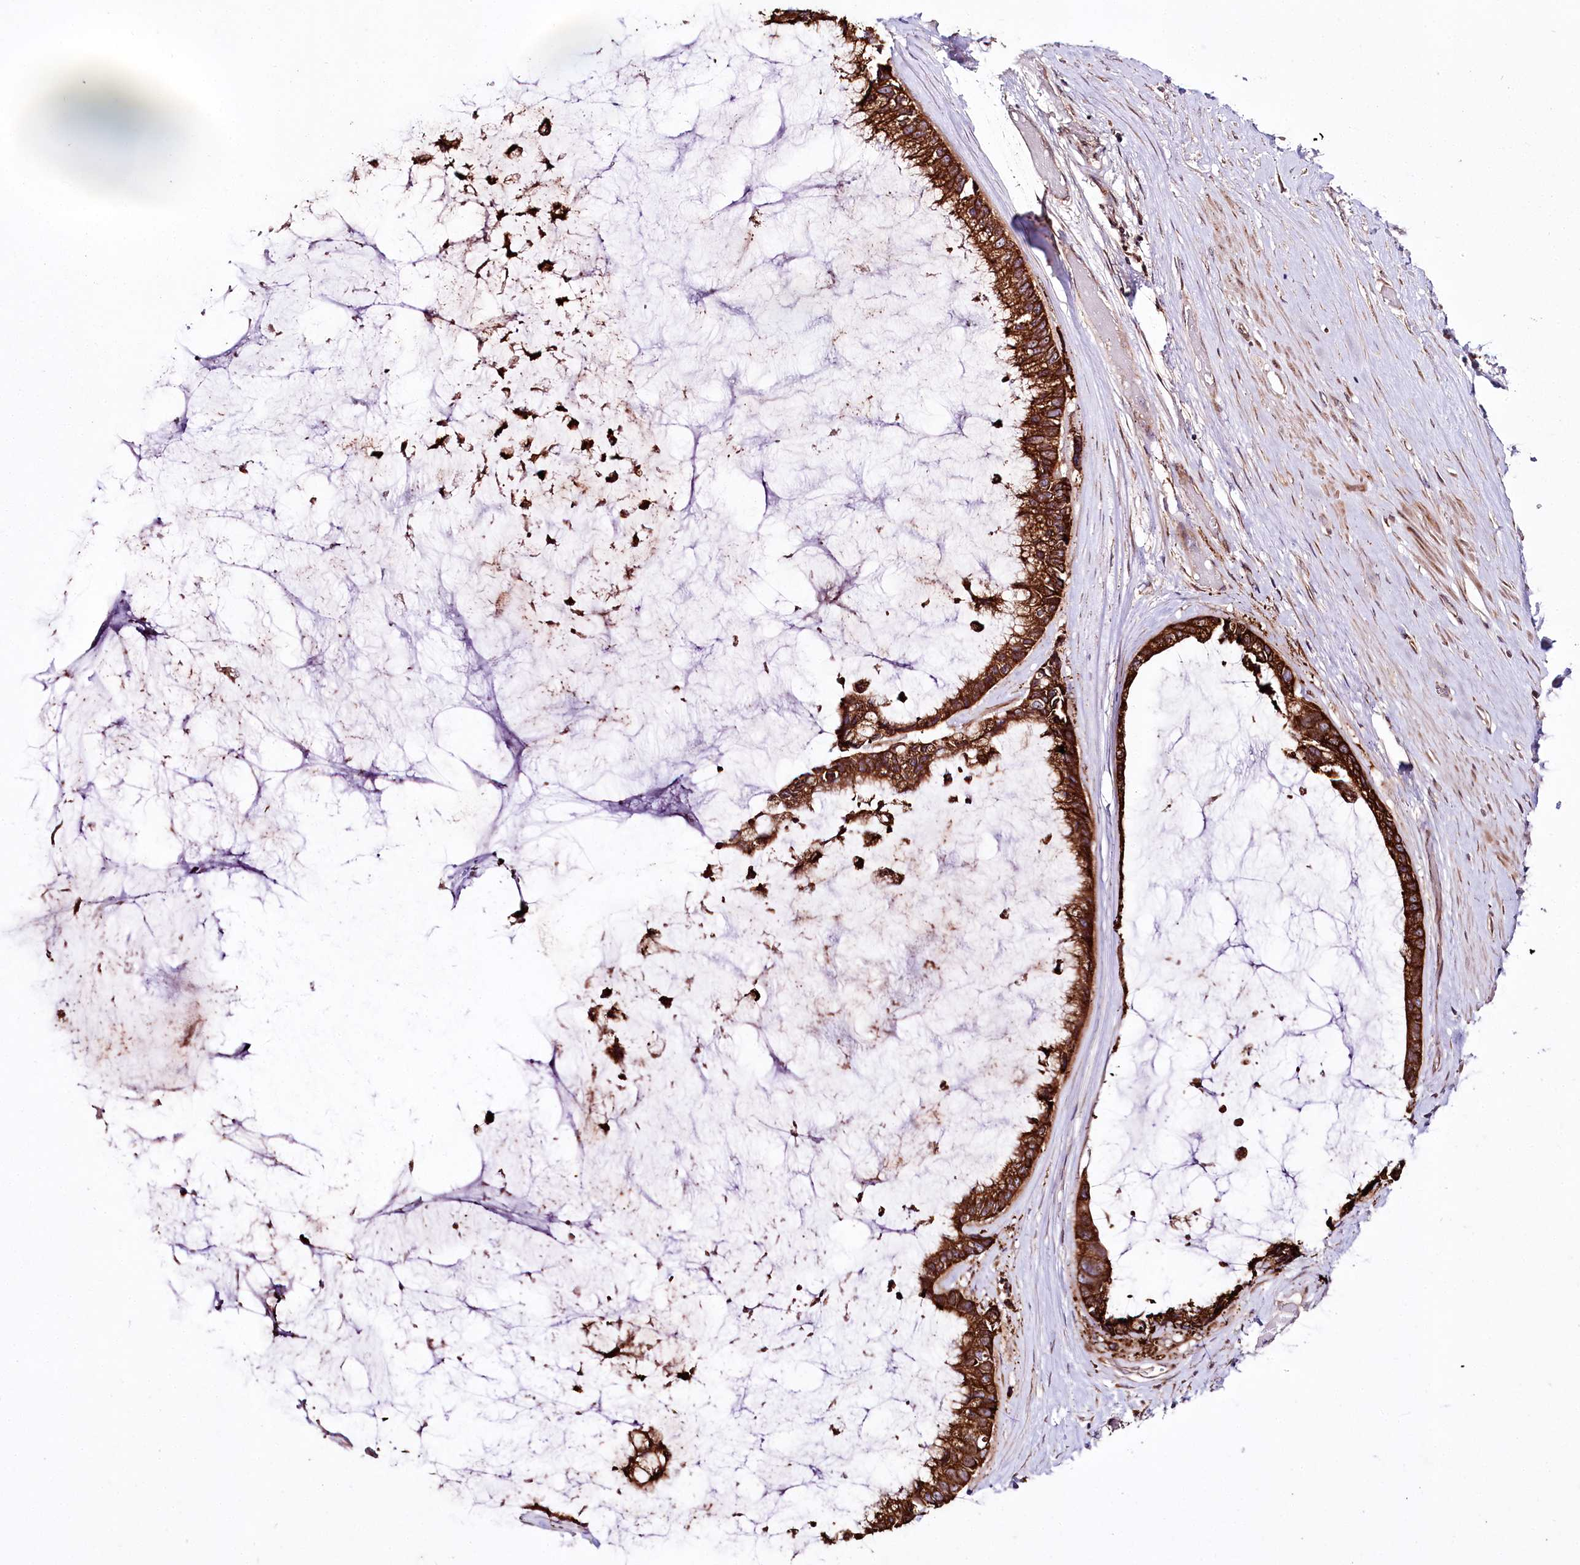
{"staining": {"intensity": "strong", "quantity": ">75%", "location": "cytoplasmic/membranous"}, "tissue": "ovarian cancer", "cell_type": "Tumor cells", "image_type": "cancer", "snomed": [{"axis": "morphology", "description": "Cystadenocarcinoma, mucinous, NOS"}, {"axis": "topography", "description": "Ovary"}], "caption": "This histopathology image reveals immunohistochemistry (IHC) staining of ovarian mucinous cystadenocarcinoma, with high strong cytoplasmic/membranous staining in about >75% of tumor cells.", "gene": "RAB7A", "patient": {"sex": "female", "age": 39}}